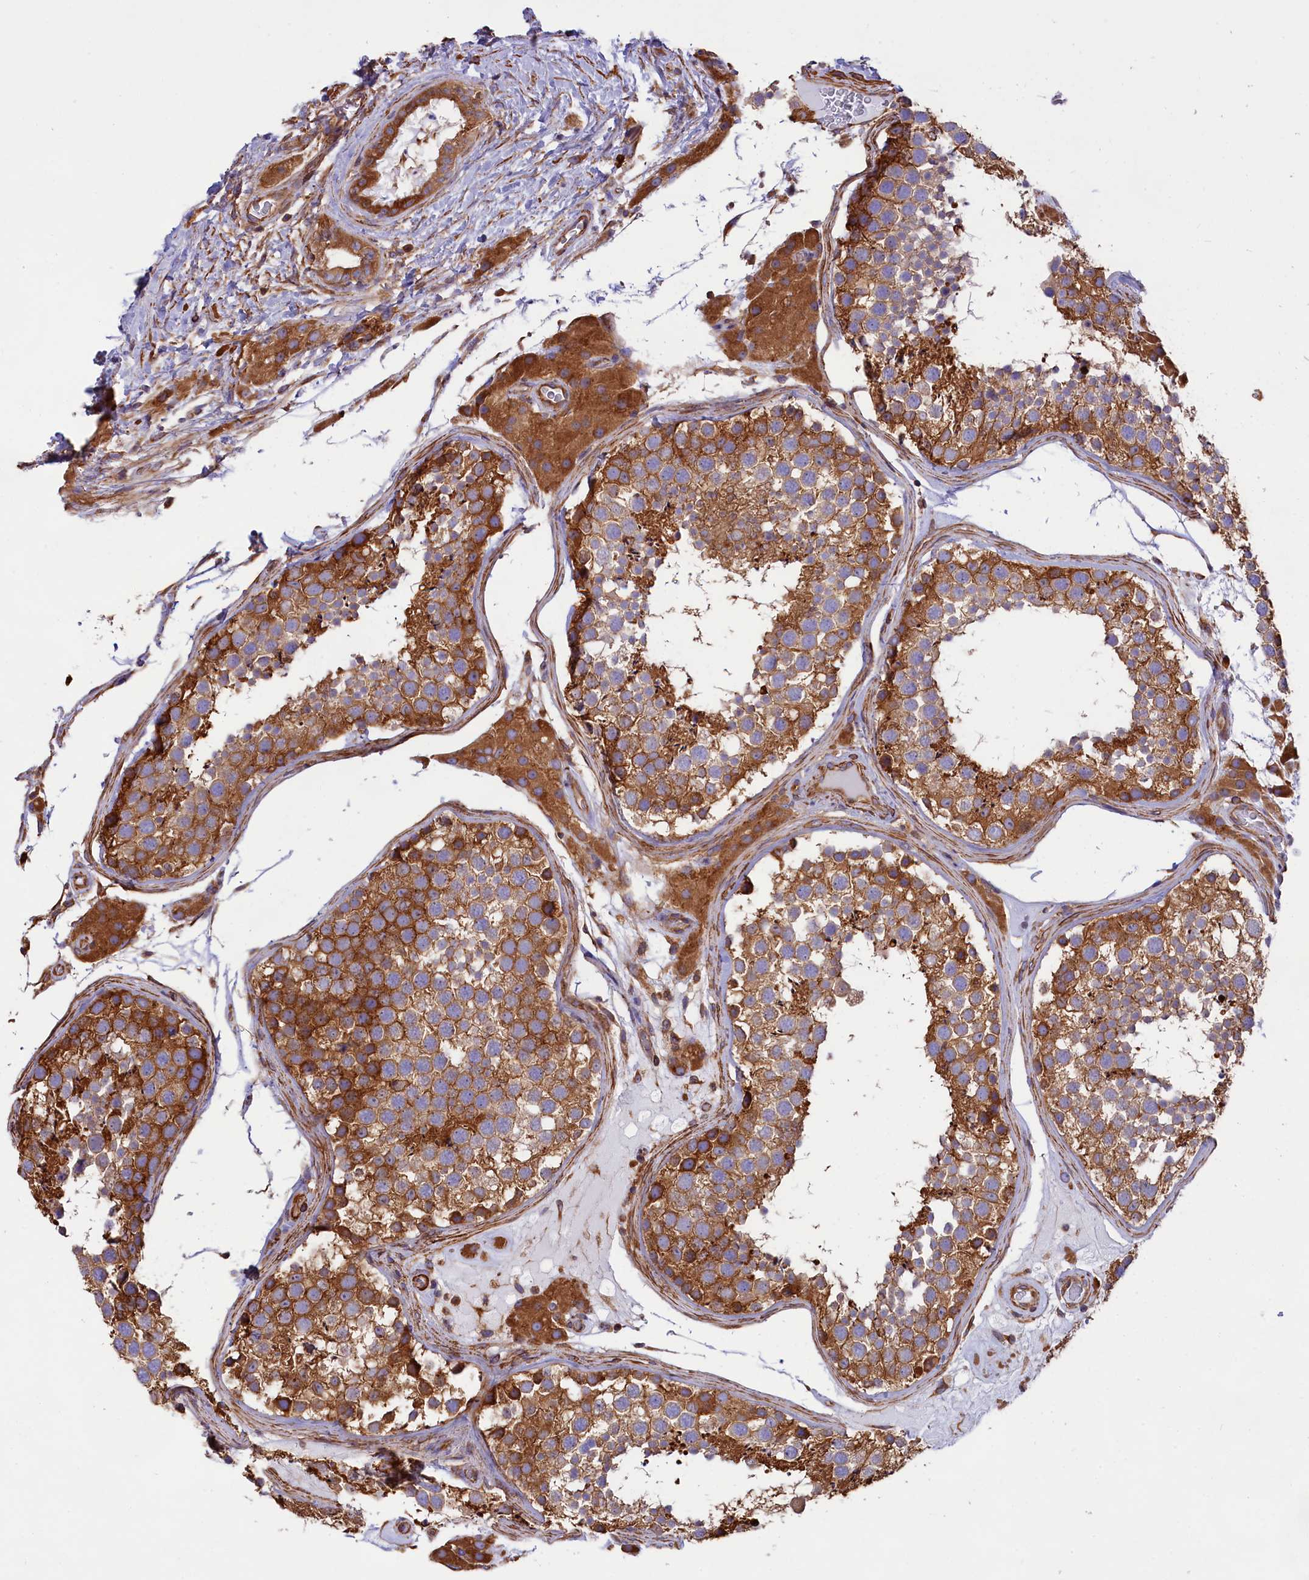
{"staining": {"intensity": "strong", "quantity": ">75%", "location": "cytoplasmic/membranous"}, "tissue": "testis", "cell_type": "Cells in seminiferous ducts", "image_type": "normal", "snomed": [{"axis": "morphology", "description": "Normal tissue, NOS"}, {"axis": "topography", "description": "Testis"}], "caption": "Protein positivity by immunohistochemistry (IHC) reveals strong cytoplasmic/membranous expression in about >75% of cells in seminiferous ducts in benign testis. The staining was performed using DAB, with brown indicating positive protein expression. Nuclei are stained blue with hematoxylin.", "gene": "GYS1", "patient": {"sex": "male", "age": 46}}